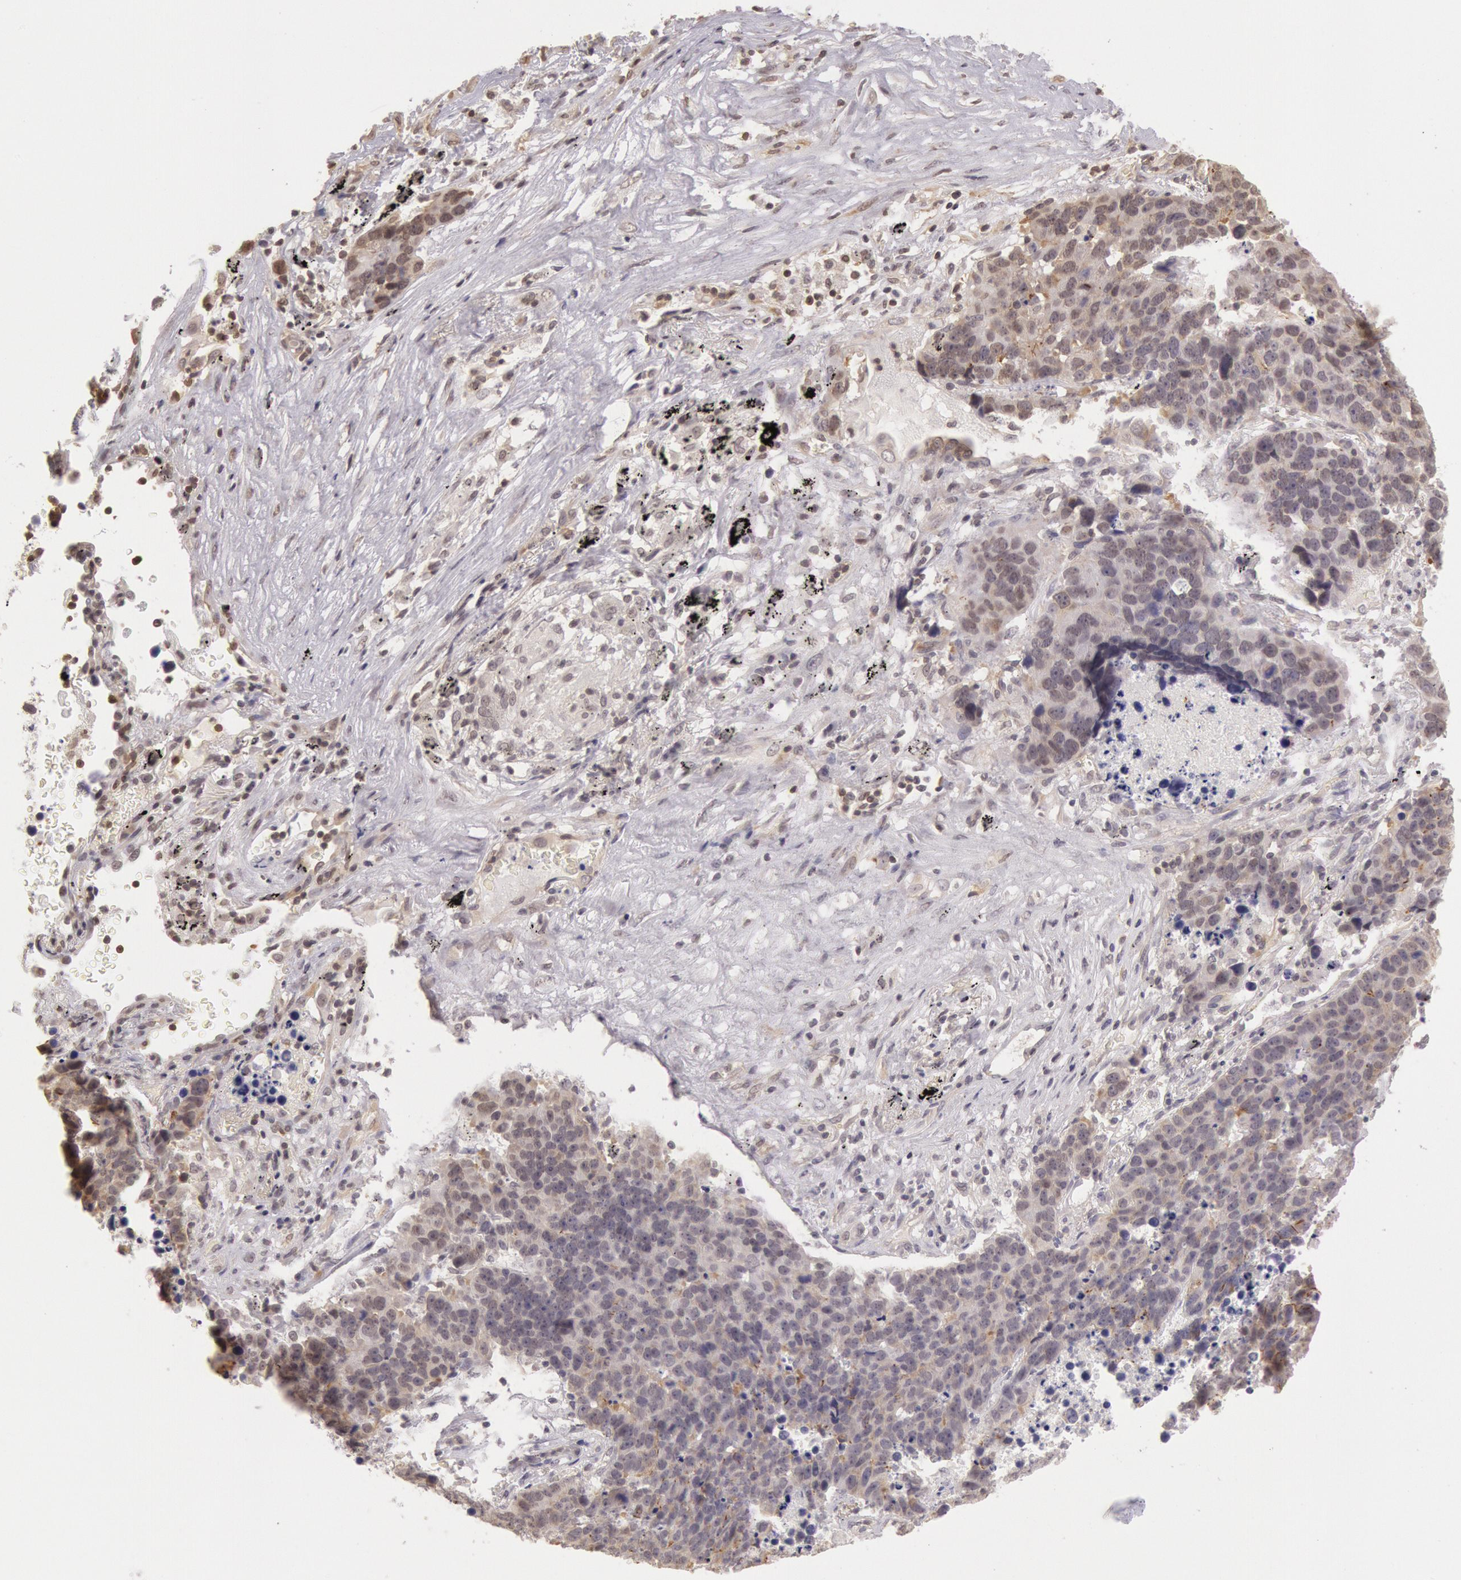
{"staining": {"intensity": "moderate", "quantity": "25%-75%", "location": "cytoplasmic/membranous"}, "tissue": "lung cancer", "cell_type": "Tumor cells", "image_type": "cancer", "snomed": [{"axis": "morphology", "description": "Carcinoid, malignant, NOS"}, {"axis": "topography", "description": "Lung"}], "caption": "Immunohistochemical staining of human lung cancer (malignant carcinoid) exhibits medium levels of moderate cytoplasmic/membranous protein expression in about 25%-75% of tumor cells. (Brightfield microscopy of DAB IHC at high magnification).", "gene": "HIF1A", "patient": {"sex": "male", "age": 60}}